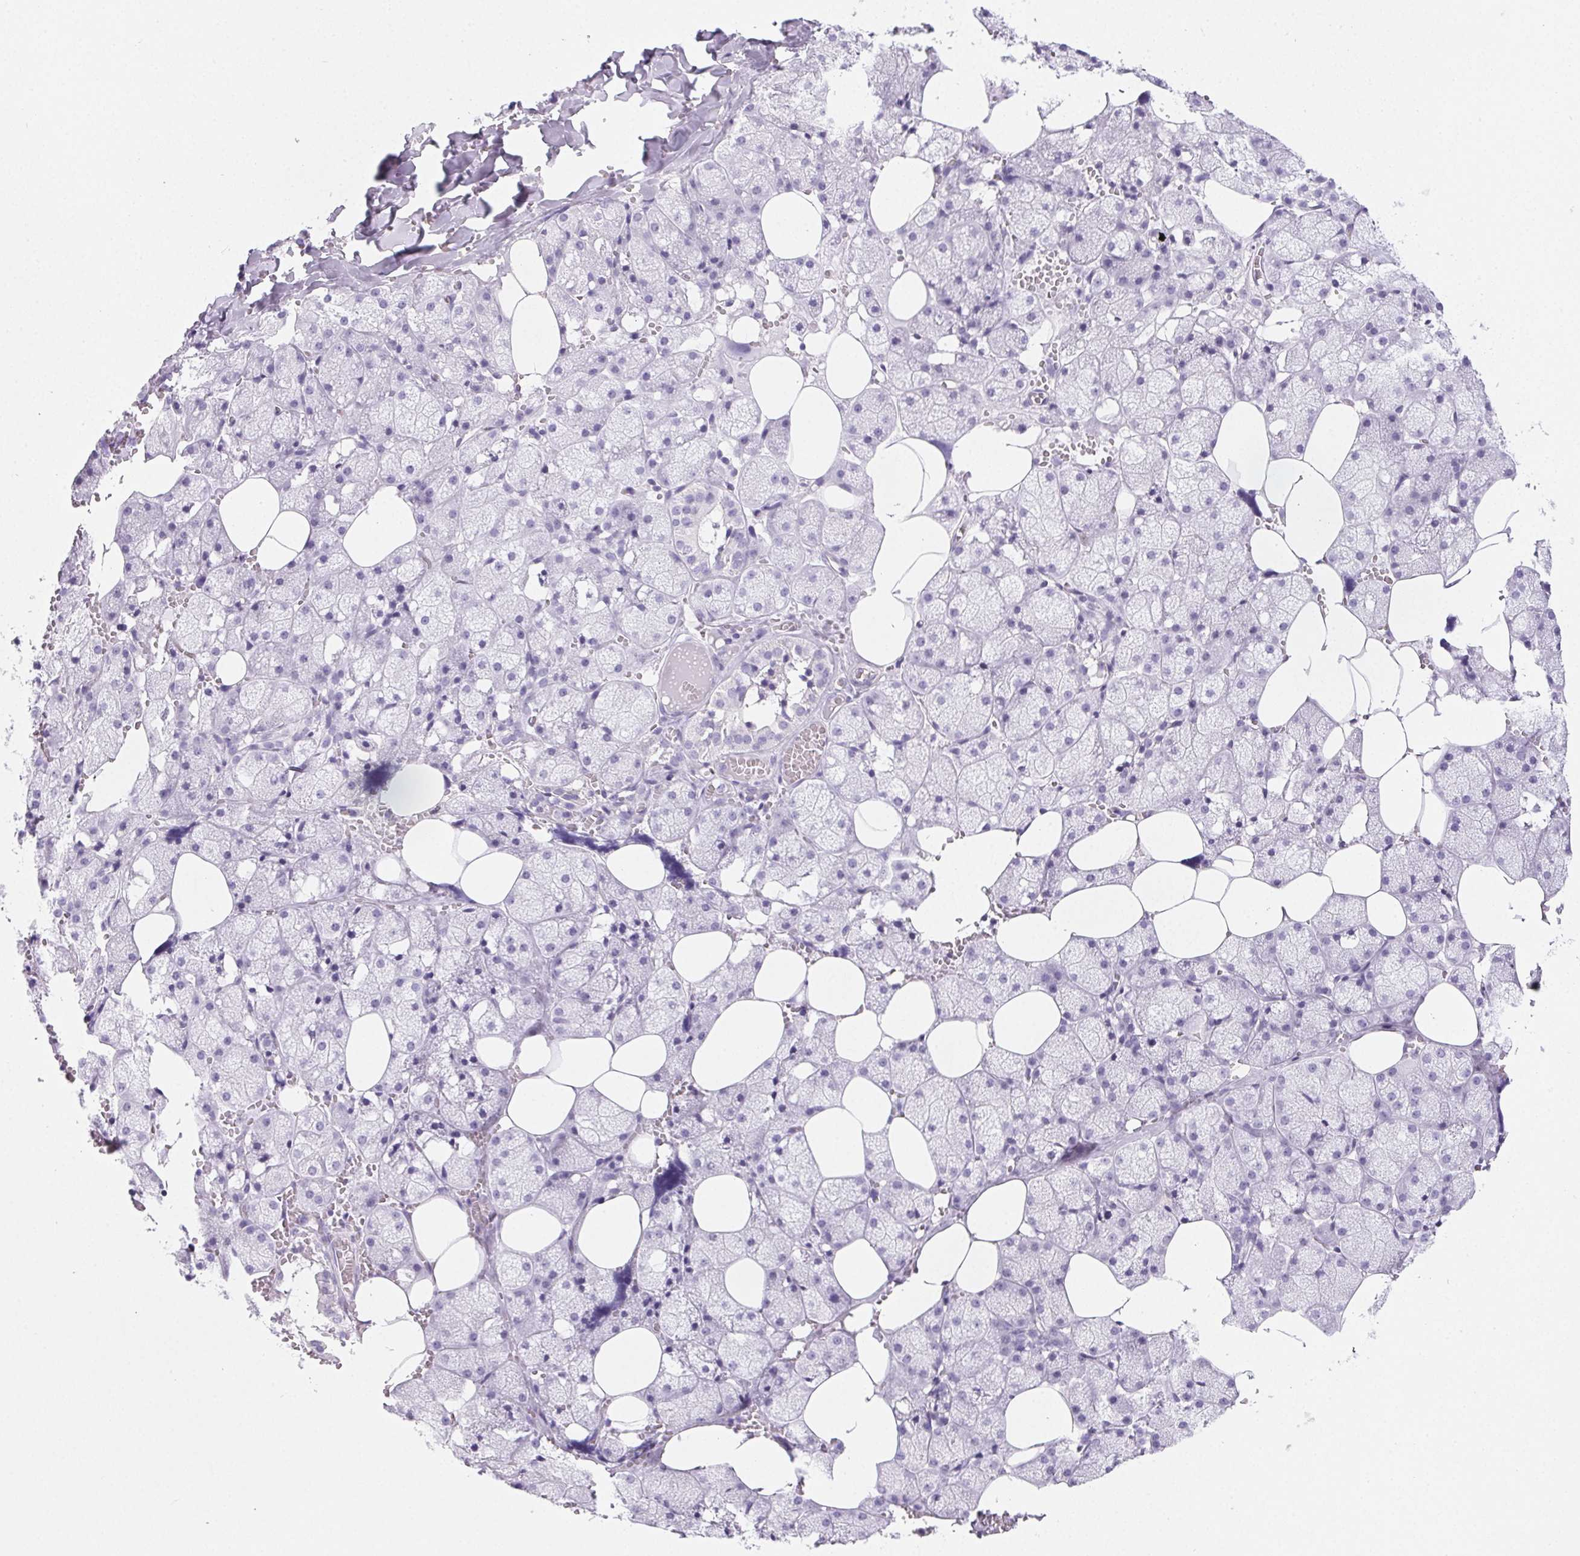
{"staining": {"intensity": "negative", "quantity": "none", "location": "none"}, "tissue": "salivary gland", "cell_type": "Glandular cells", "image_type": "normal", "snomed": [{"axis": "morphology", "description": "Normal tissue, NOS"}, {"axis": "topography", "description": "Salivary gland"}, {"axis": "topography", "description": "Peripheral nerve tissue"}], "caption": "Immunohistochemical staining of unremarkable salivary gland shows no significant expression in glandular cells.", "gene": "PRSS1", "patient": {"sex": "male", "age": 38}}